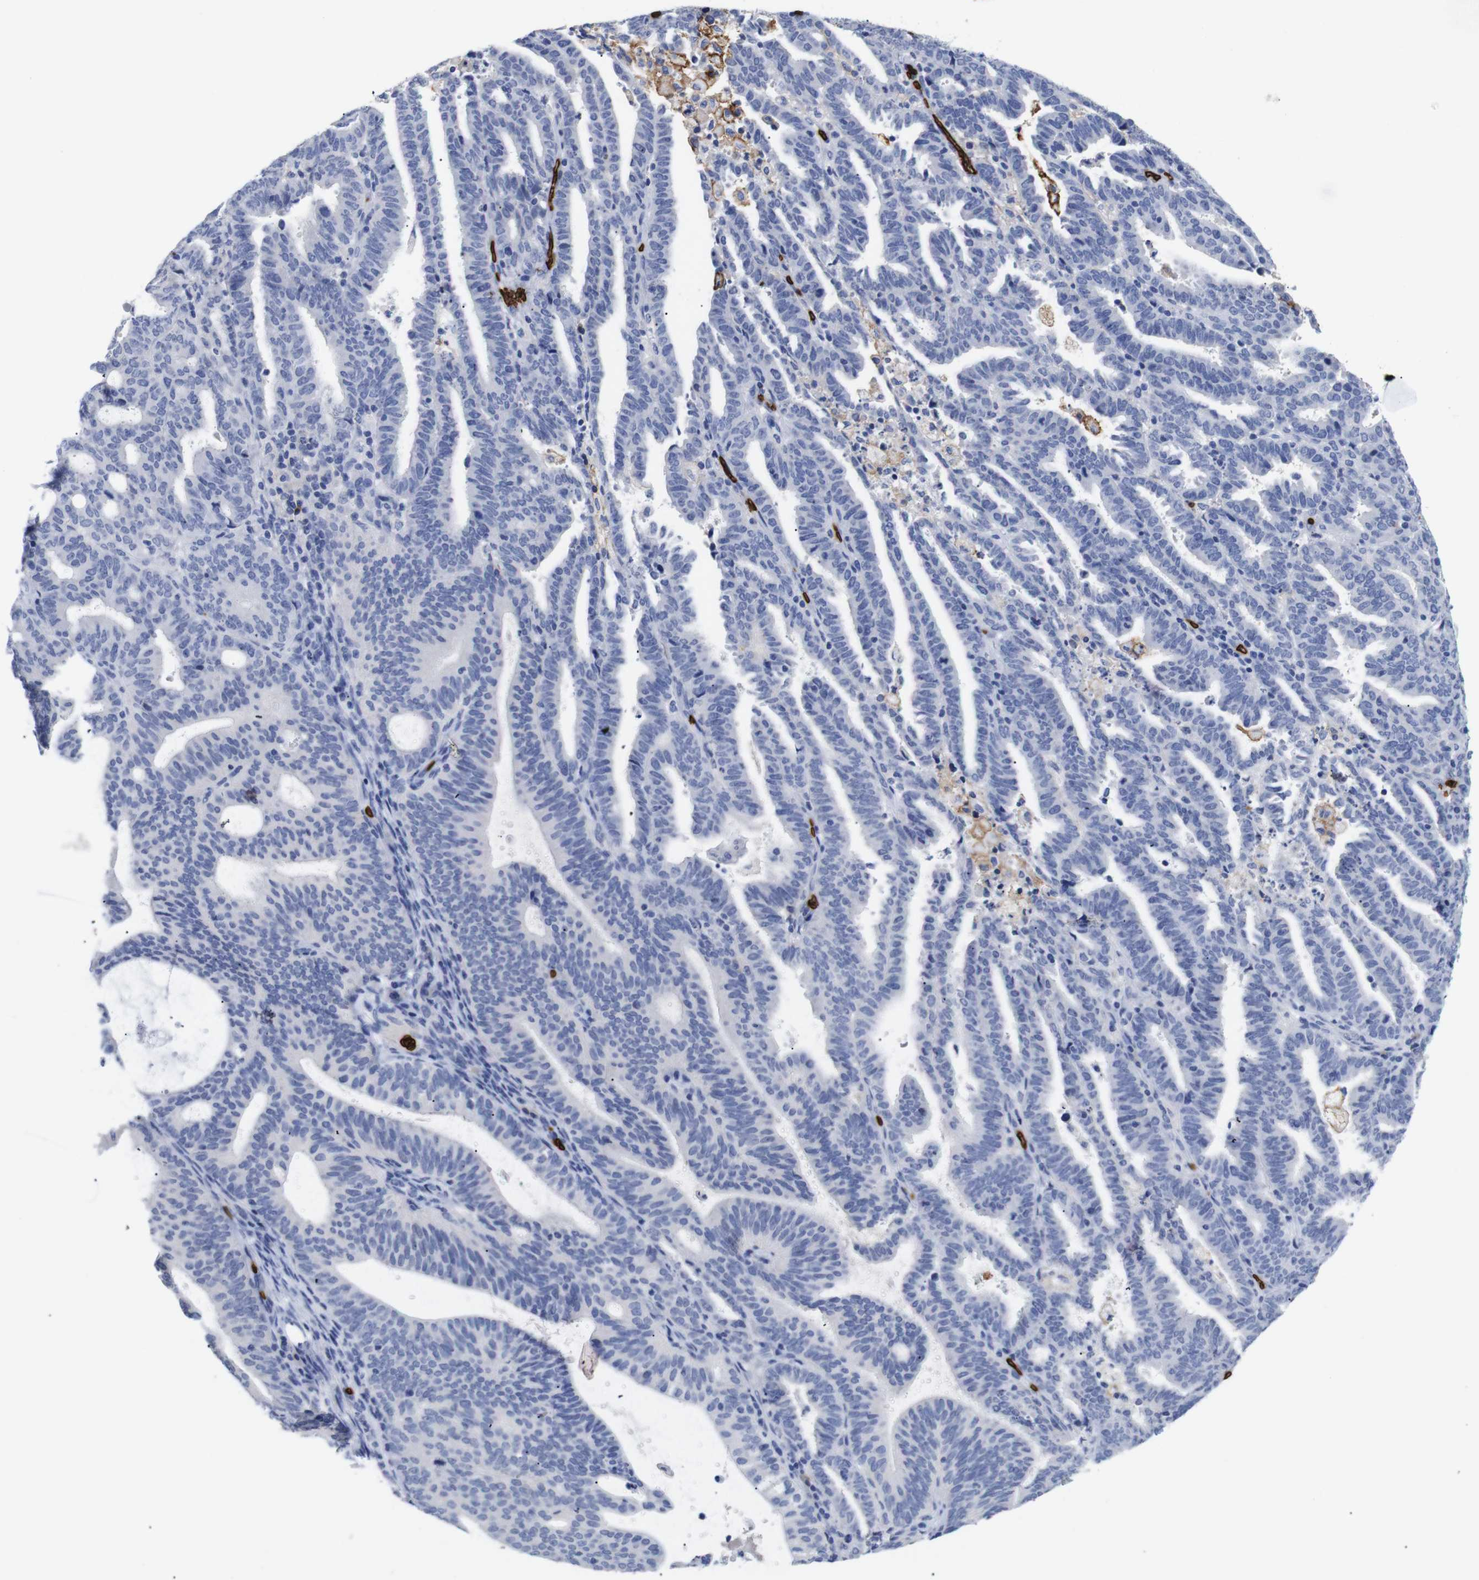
{"staining": {"intensity": "negative", "quantity": "none", "location": "none"}, "tissue": "endometrial cancer", "cell_type": "Tumor cells", "image_type": "cancer", "snomed": [{"axis": "morphology", "description": "Adenocarcinoma, NOS"}, {"axis": "topography", "description": "Uterus"}], "caption": "Tumor cells show no significant positivity in endometrial cancer.", "gene": "S1PR2", "patient": {"sex": "female", "age": 83}}